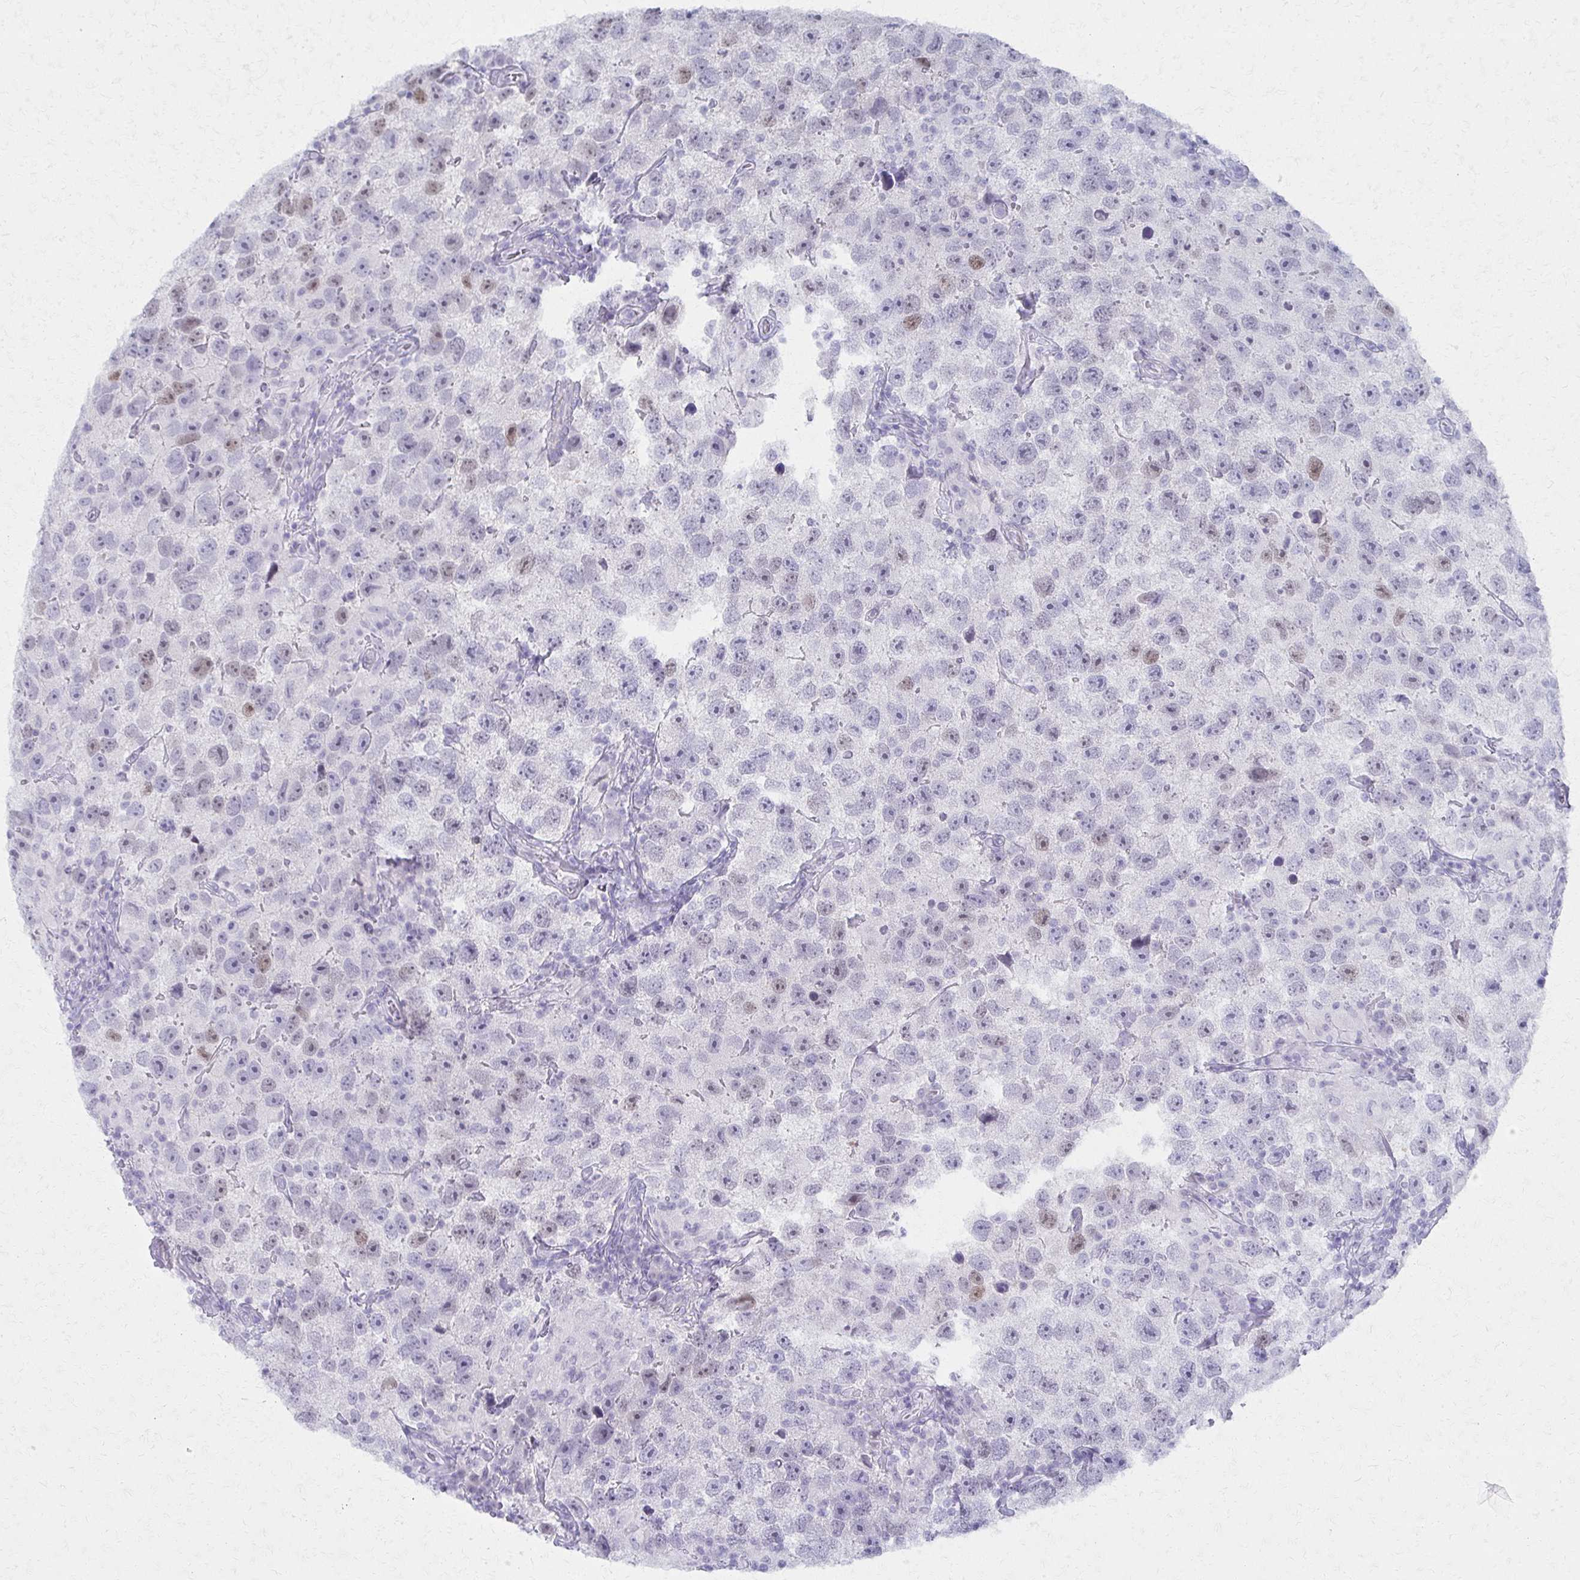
{"staining": {"intensity": "weak", "quantity": "<25%", "location": "nuclear"}, "tissue": "testis cancer", "cell_type": "Tumor cells", "image_type": "cancer", "snomed": [{"axis": "morphology", "description": "Seminoma, NOS"}, {"axis": "topography", "description": "Testis"}], "caption": "DAB (3,3'-diaminobenzidine) immunohistochemical staining of human seminoma (testis) demonstrates no significant staining in tumor cells.", "gene": "MORC4", "patient": {"sex": "male", "age": 26}}